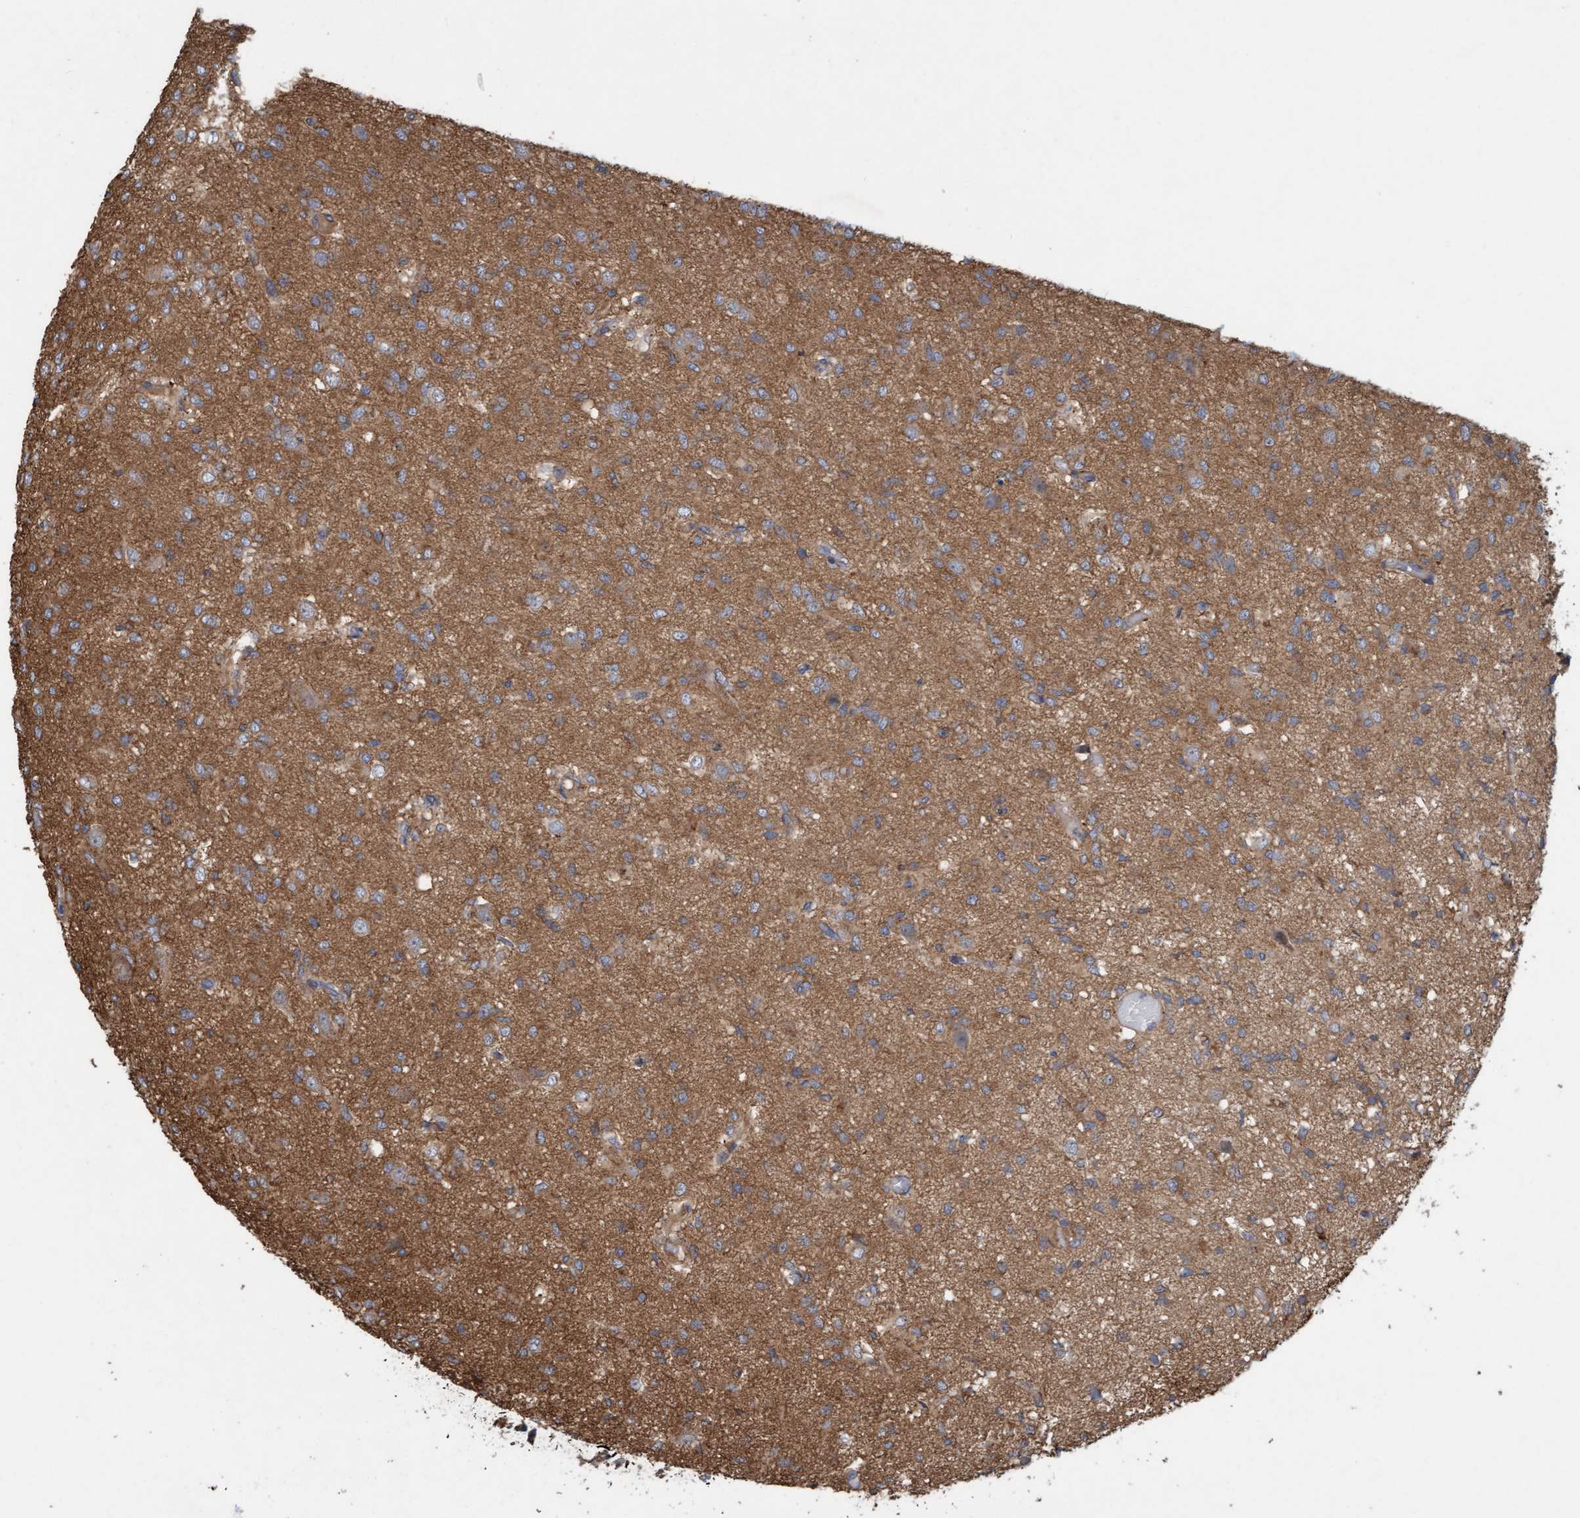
{"staining": {"intensity": "moderate", "quantity": ">75%", "location": "cytoplasmic/membranous"}, "tissue": "glioma", "cell_type": "Tumor cells", "image_type": "cancer", "snomed": [{"axis": "morphology", "description": "Glioma, malignant, High grade"}, {"axis": "topography", "description": "Brain"}], "caption": "IHC histopathology image of neoplastic tissue: high-grade glioma (malignant) stained using immunohistochemistry demonstrates medium levels of moderate protein expression localized specifically in the cytoplasmic/membranous of tumor cells, appearing as a cytoplasmic/membranous brown color.", "gene": "DDHD2", "patient": {"sex": "female", "age": 59}}